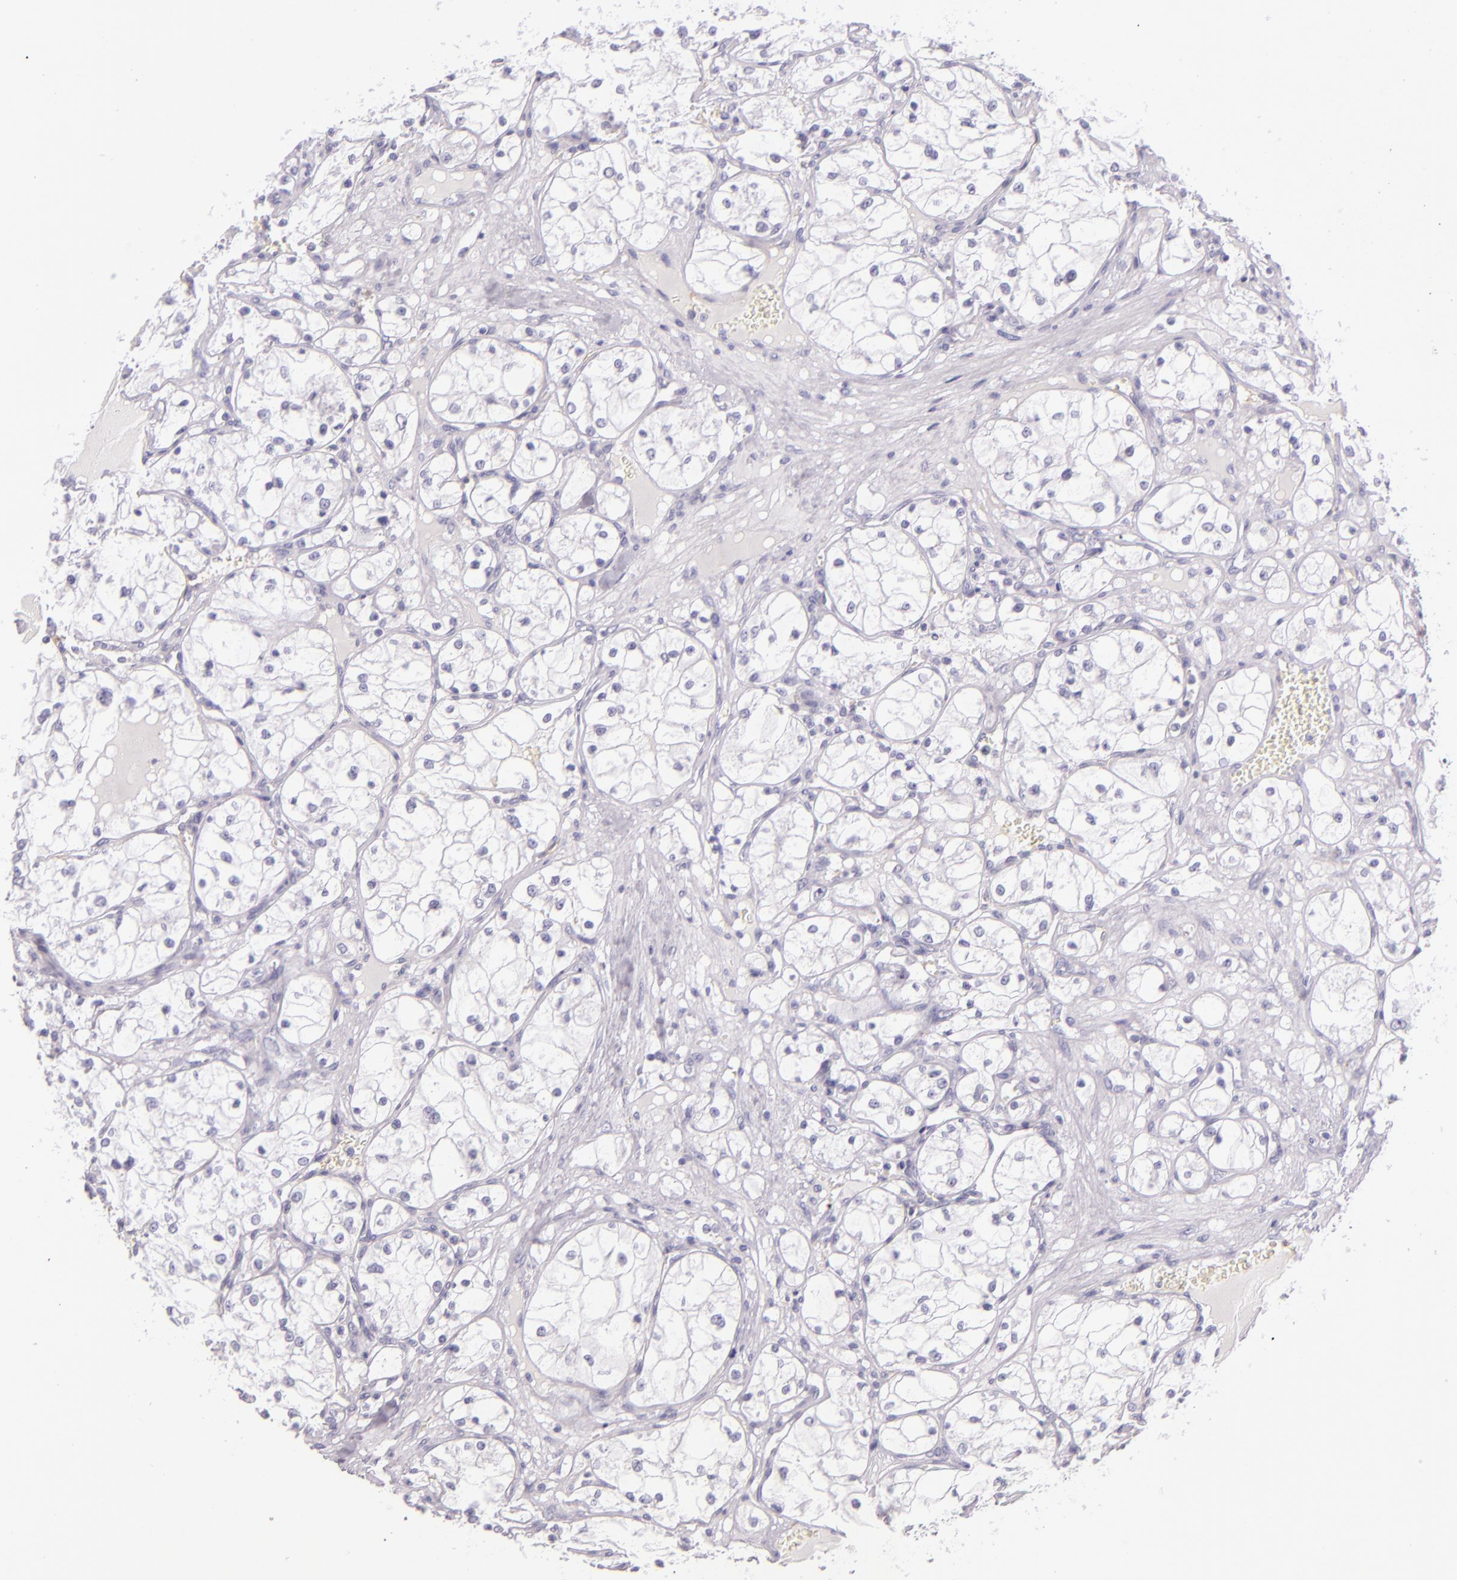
{"staining": {"intensity": "negative", "quantity": "none", "location": "none"}, "tissue": "renal cancer", "cell_type": "Tumor cells", "image_type": "cancer", "snomed": [{"axis": "morphology", "description": "Adenocarcinoma, NOS"}, {"axis": "topography", "description": "Kidney"}], "caption": "An immunohistochemistry histopathology image of renal adenocarcinoma is shown. There is no staining in tumor cells of renal adenocarcinoma. (DAB IHC, high magnification).", "gene": "CEACAM1", "patient": {"sex": "male", "age": 61}}